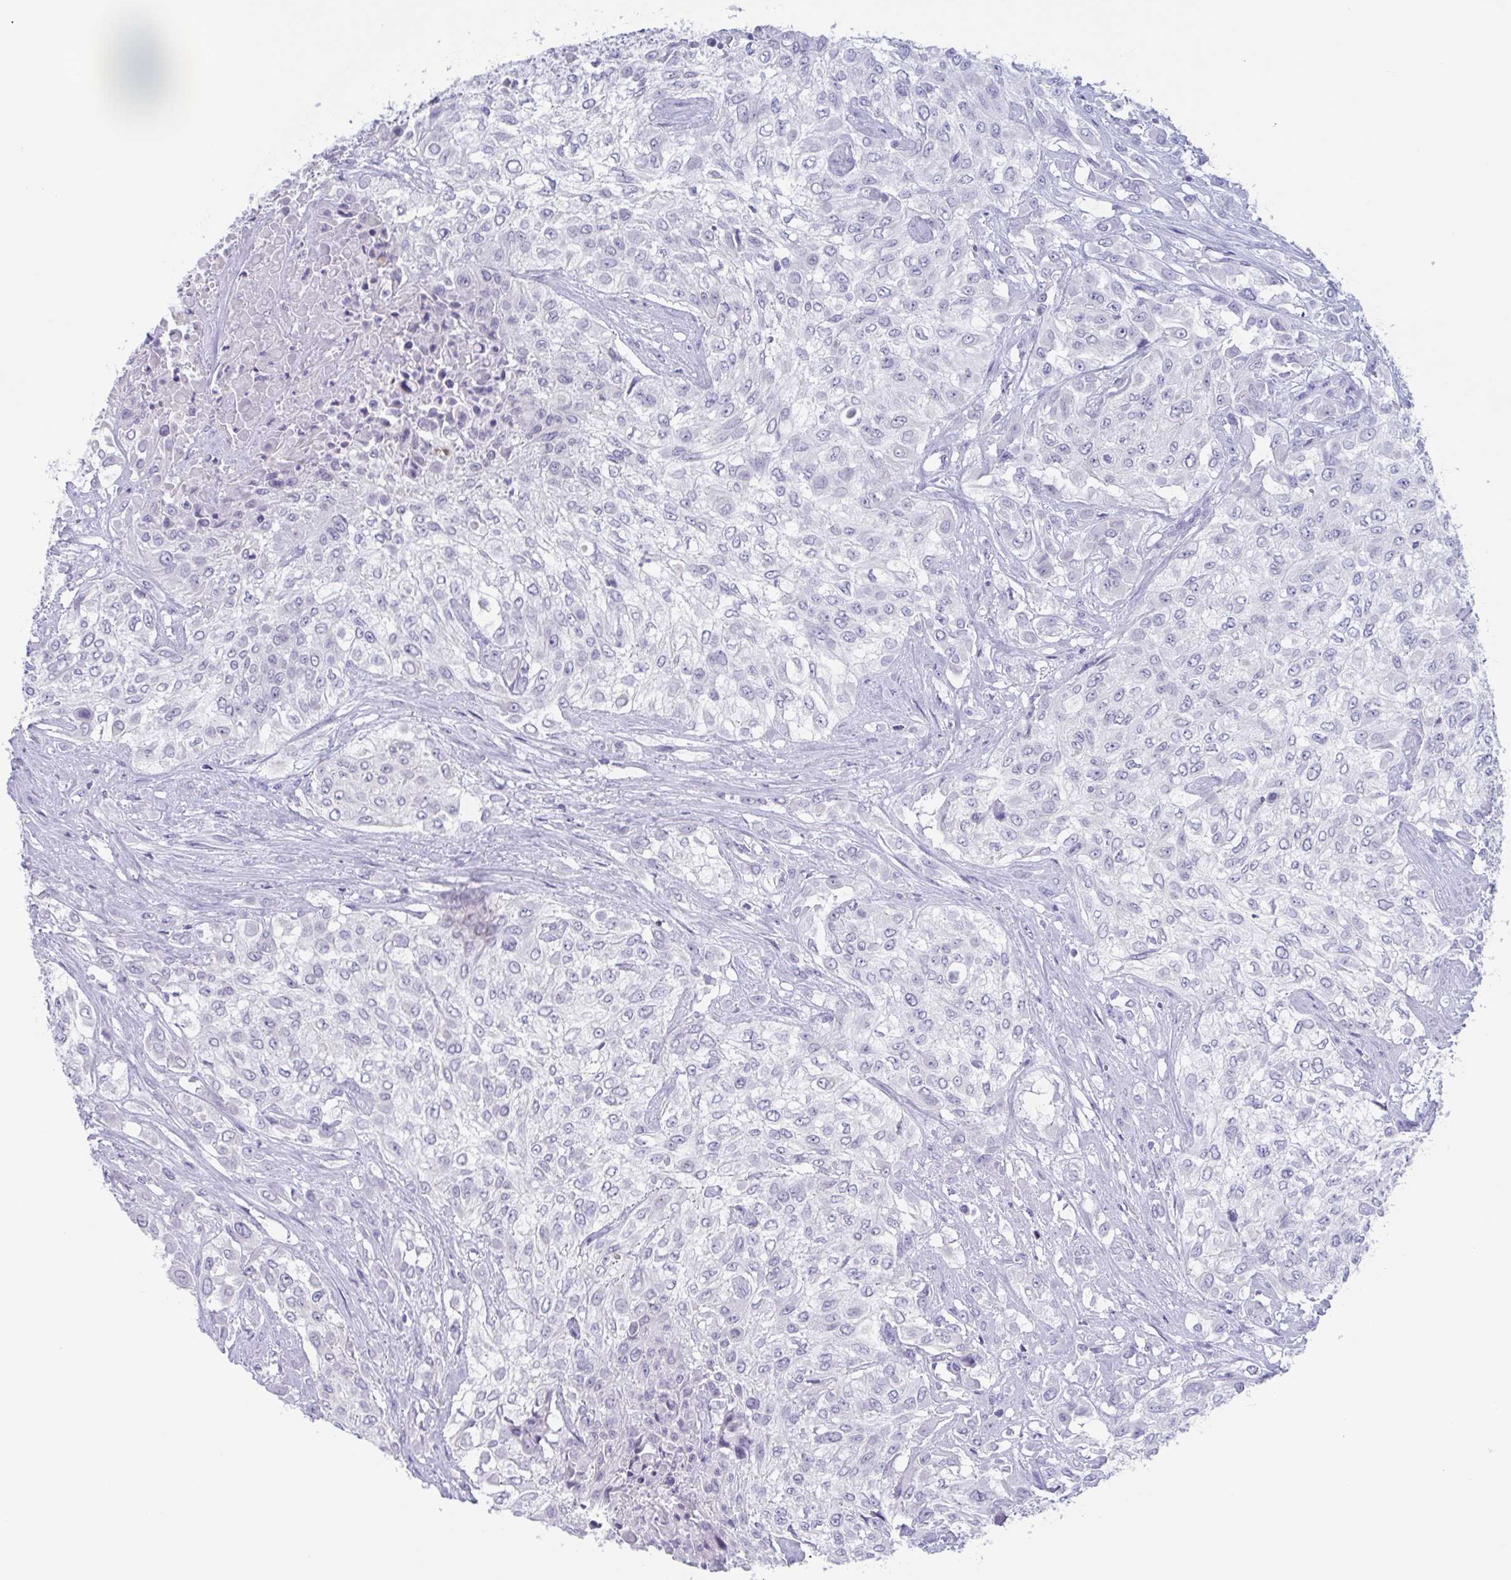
{"staining": {"intensity": "negative", "quantity": "none", "location": "none"}, "tissue": "urothelial cancer", "cell_type": "Tumor cells", "image_type": "cancer", "snomed": [{"axis": "morphology", "description": "Urothelial carcinoma, High grade"}, {"axis": "topography", "description": "Urinary bladder"}], "caption": "The micrograph displays no significant positivity in tumor cells of high-grade urothelial carcinoma. (DAB (3,3'-diaminobenzidine) immunohistochemistry visualized using brightfield microscopy, high magnification).", "gene": "CDX4", "patient": {"sex": "male", "age": 57}}